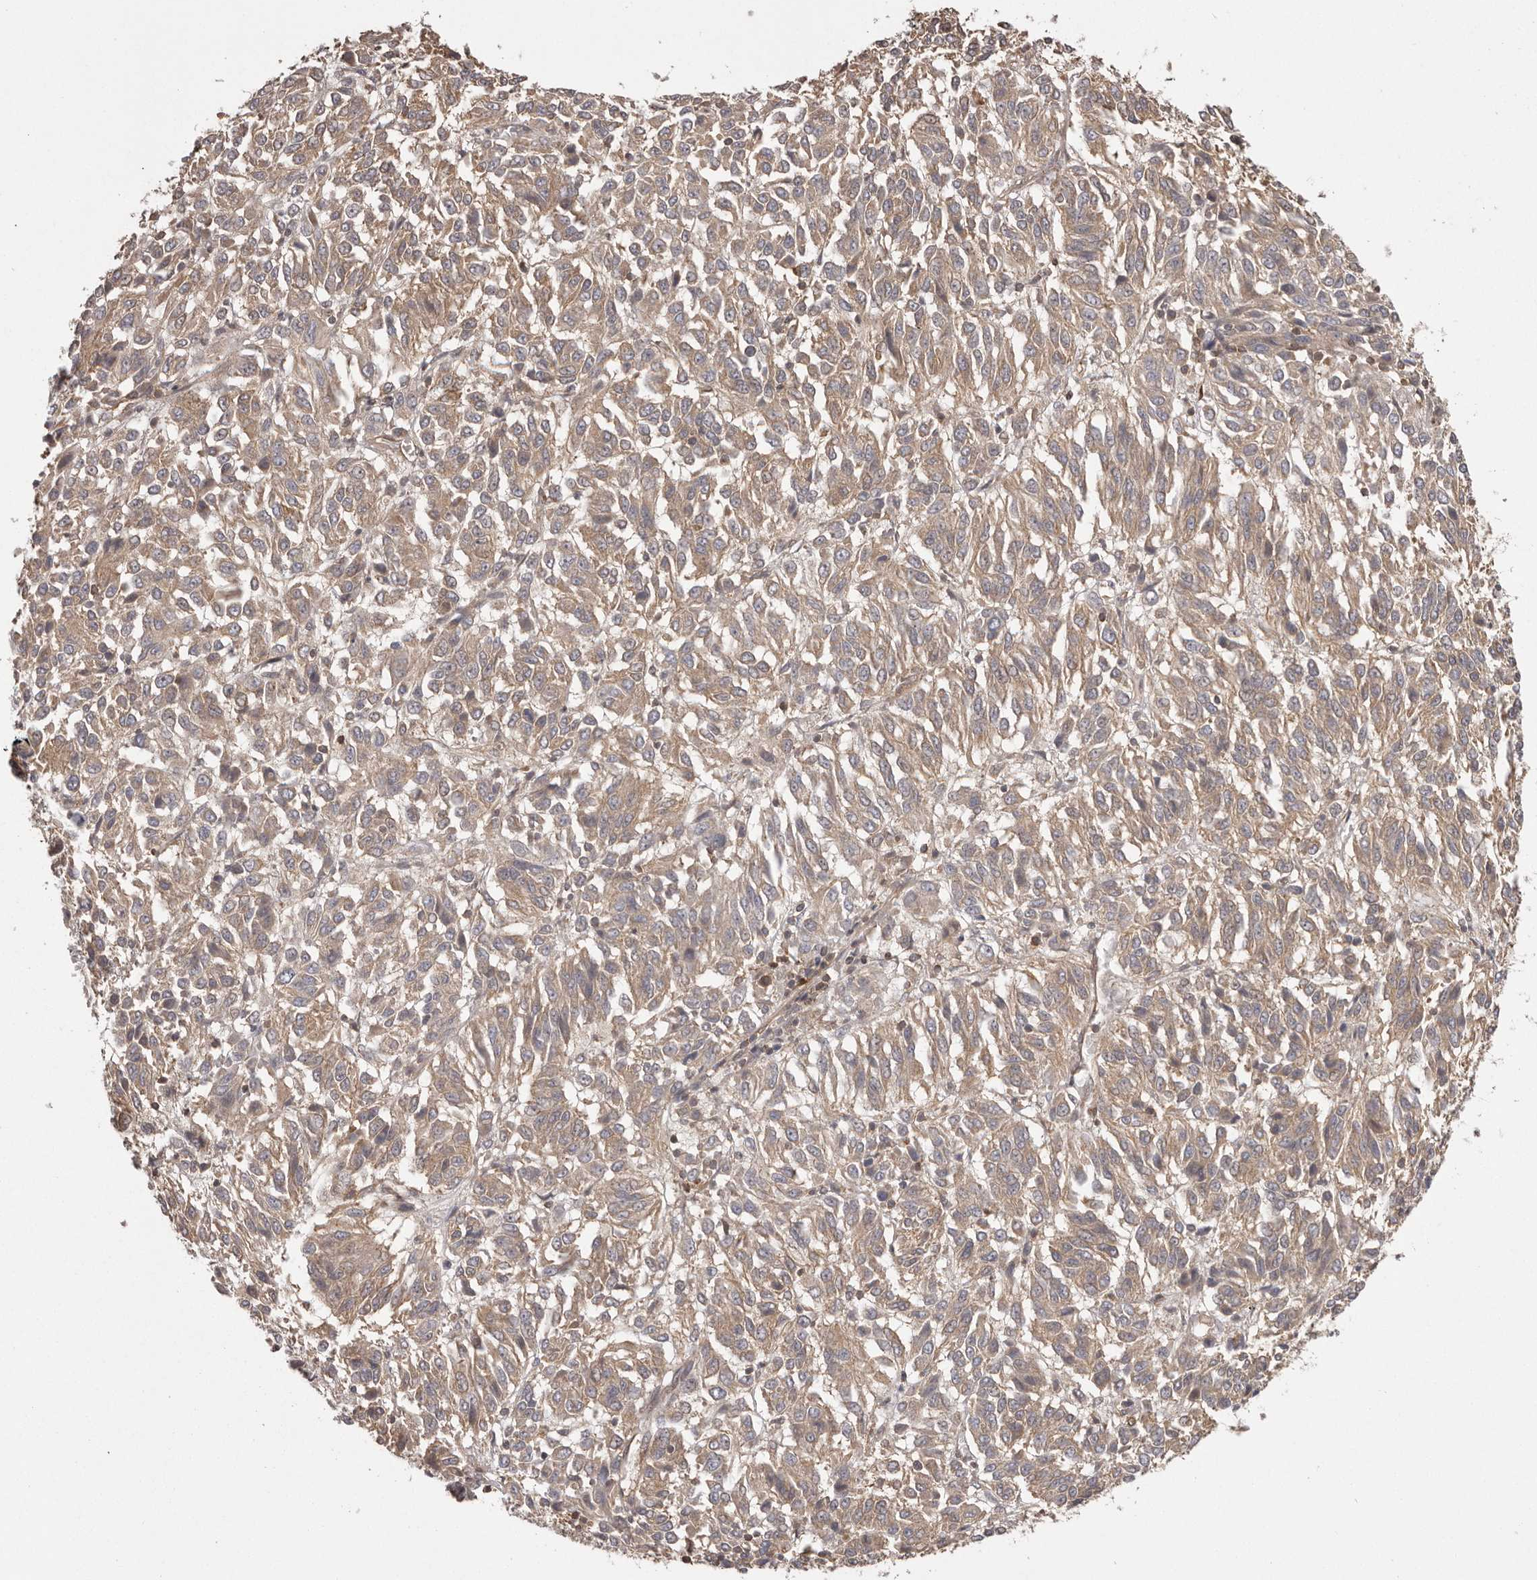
{"staining": {"intensity": "weak", "quantity": ">75%", "location": "cytoplasmic/membranous"}, "tissue": "melanoma", "cell_type": "Tumor cells", "image_type": "cancer", "snomed": [{"axis": "morphology", "description": "Malignant melanoma, Metastatic site"}, {"axis": "topography", "description": "Lung"}], "caption": "Malignant melanoma (metastatic site) was stained to show a protein in brown. There is low levels of weak cytoplasmic/membranous expression in approximately >75% of tumor cells. Using DAB (3,3'-diaminobenzidine) (brown) and hematoxylin (blue) stains, captured at high magnification using brightfield microscopy.", "gene": "NFKBIA", "patient": {"sex": "male", "age": 64}}